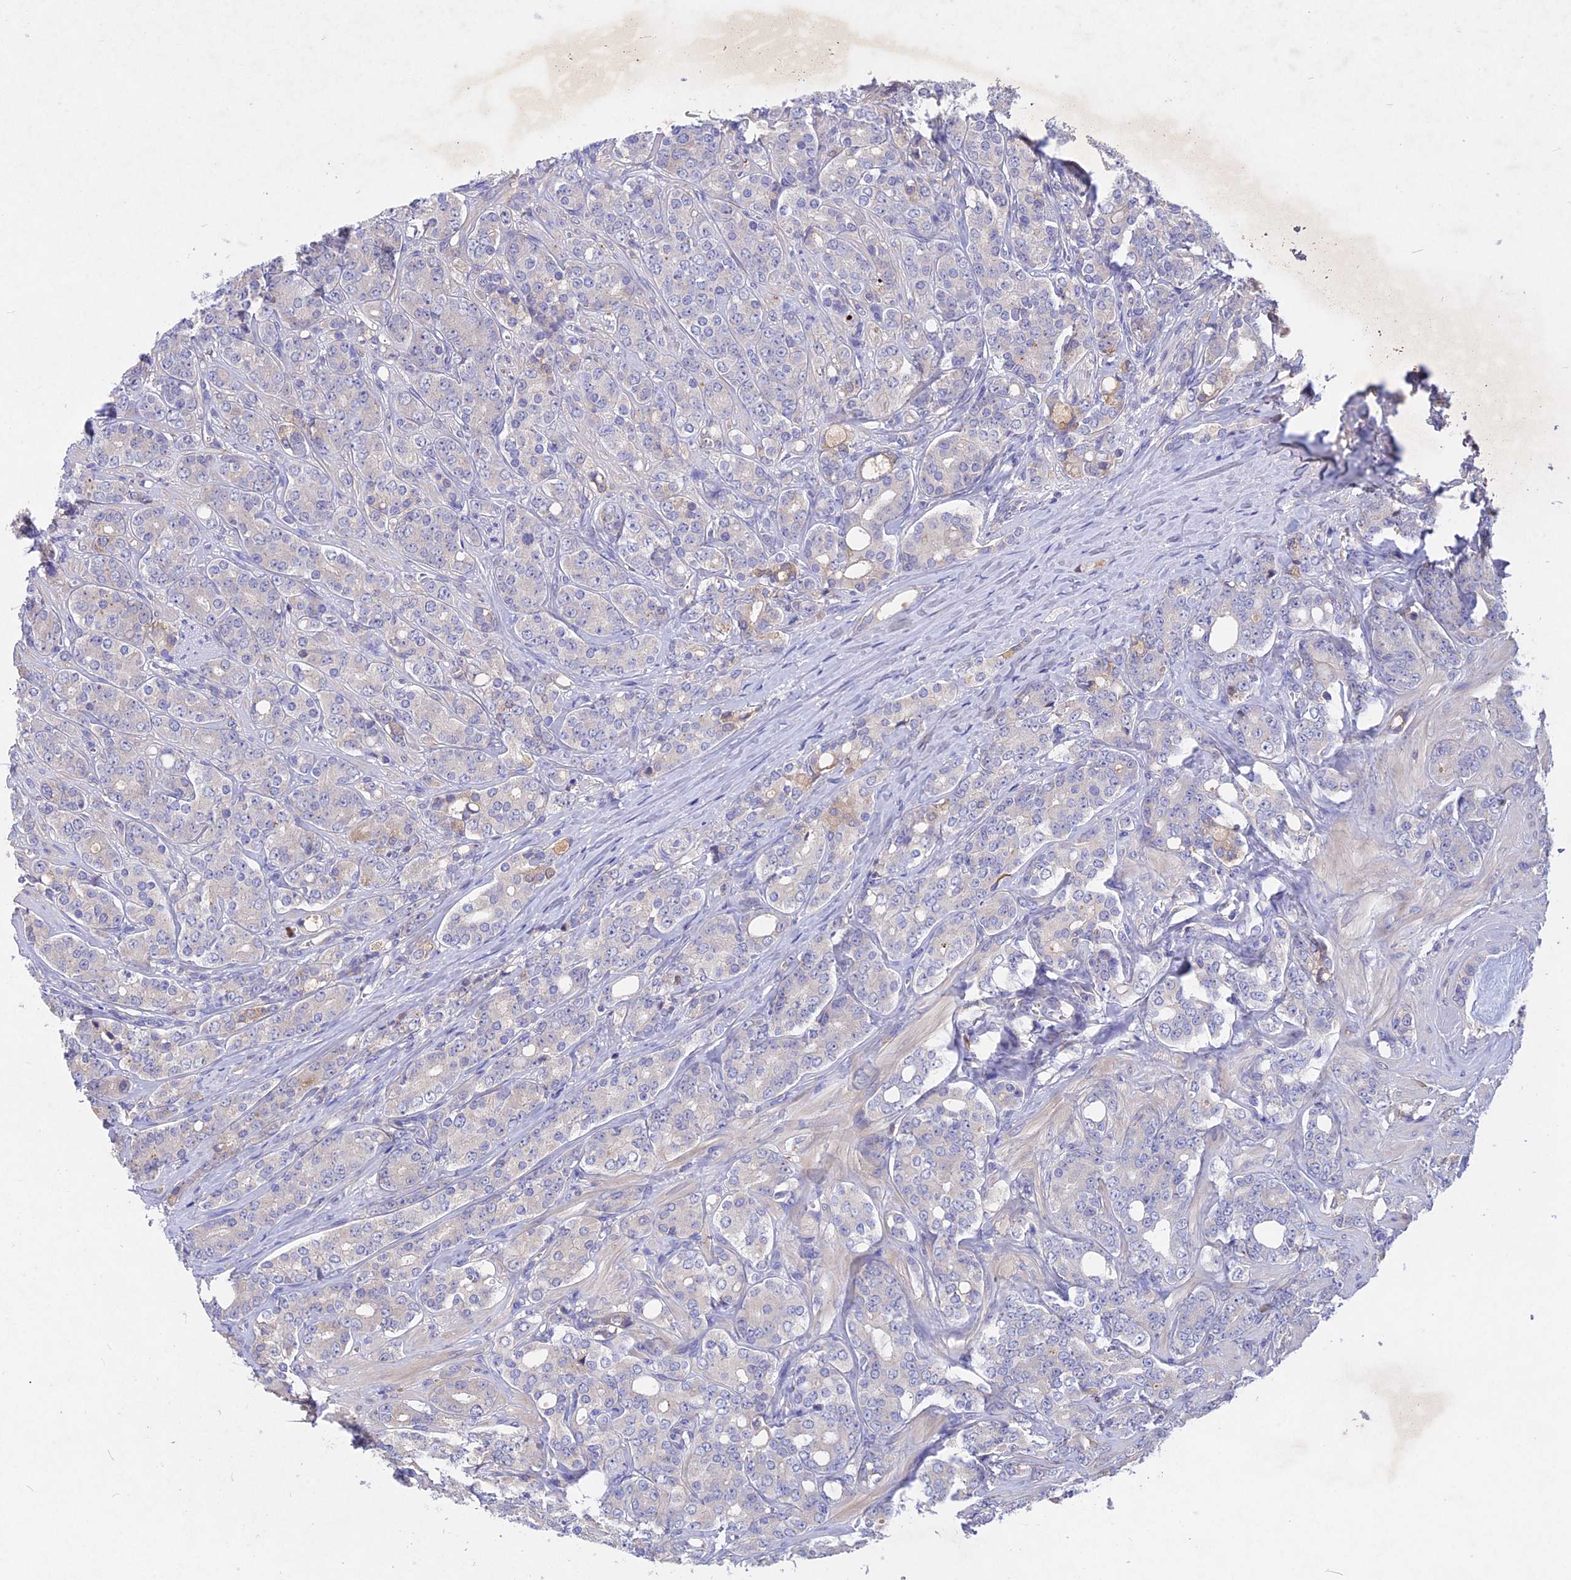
{"staining": {"intensity": "negative", "quantity": "none", "location": "none"}, "tissue": "prostate cancer", "cell_type": "Tumor cells", "image_type": "cancer", "snomed": [{"axis": "morphology", "description": "Adenocarcinoma, High grade"}, {"axis": "topography", "description": "Prostate"}], "caption": "Immunohistochemistry of prostate high-grade adenocarcinoma exhibits no positivity in tumor cells.", "gene": "ADO", "patient": {"sex": "male", "age": 62}}